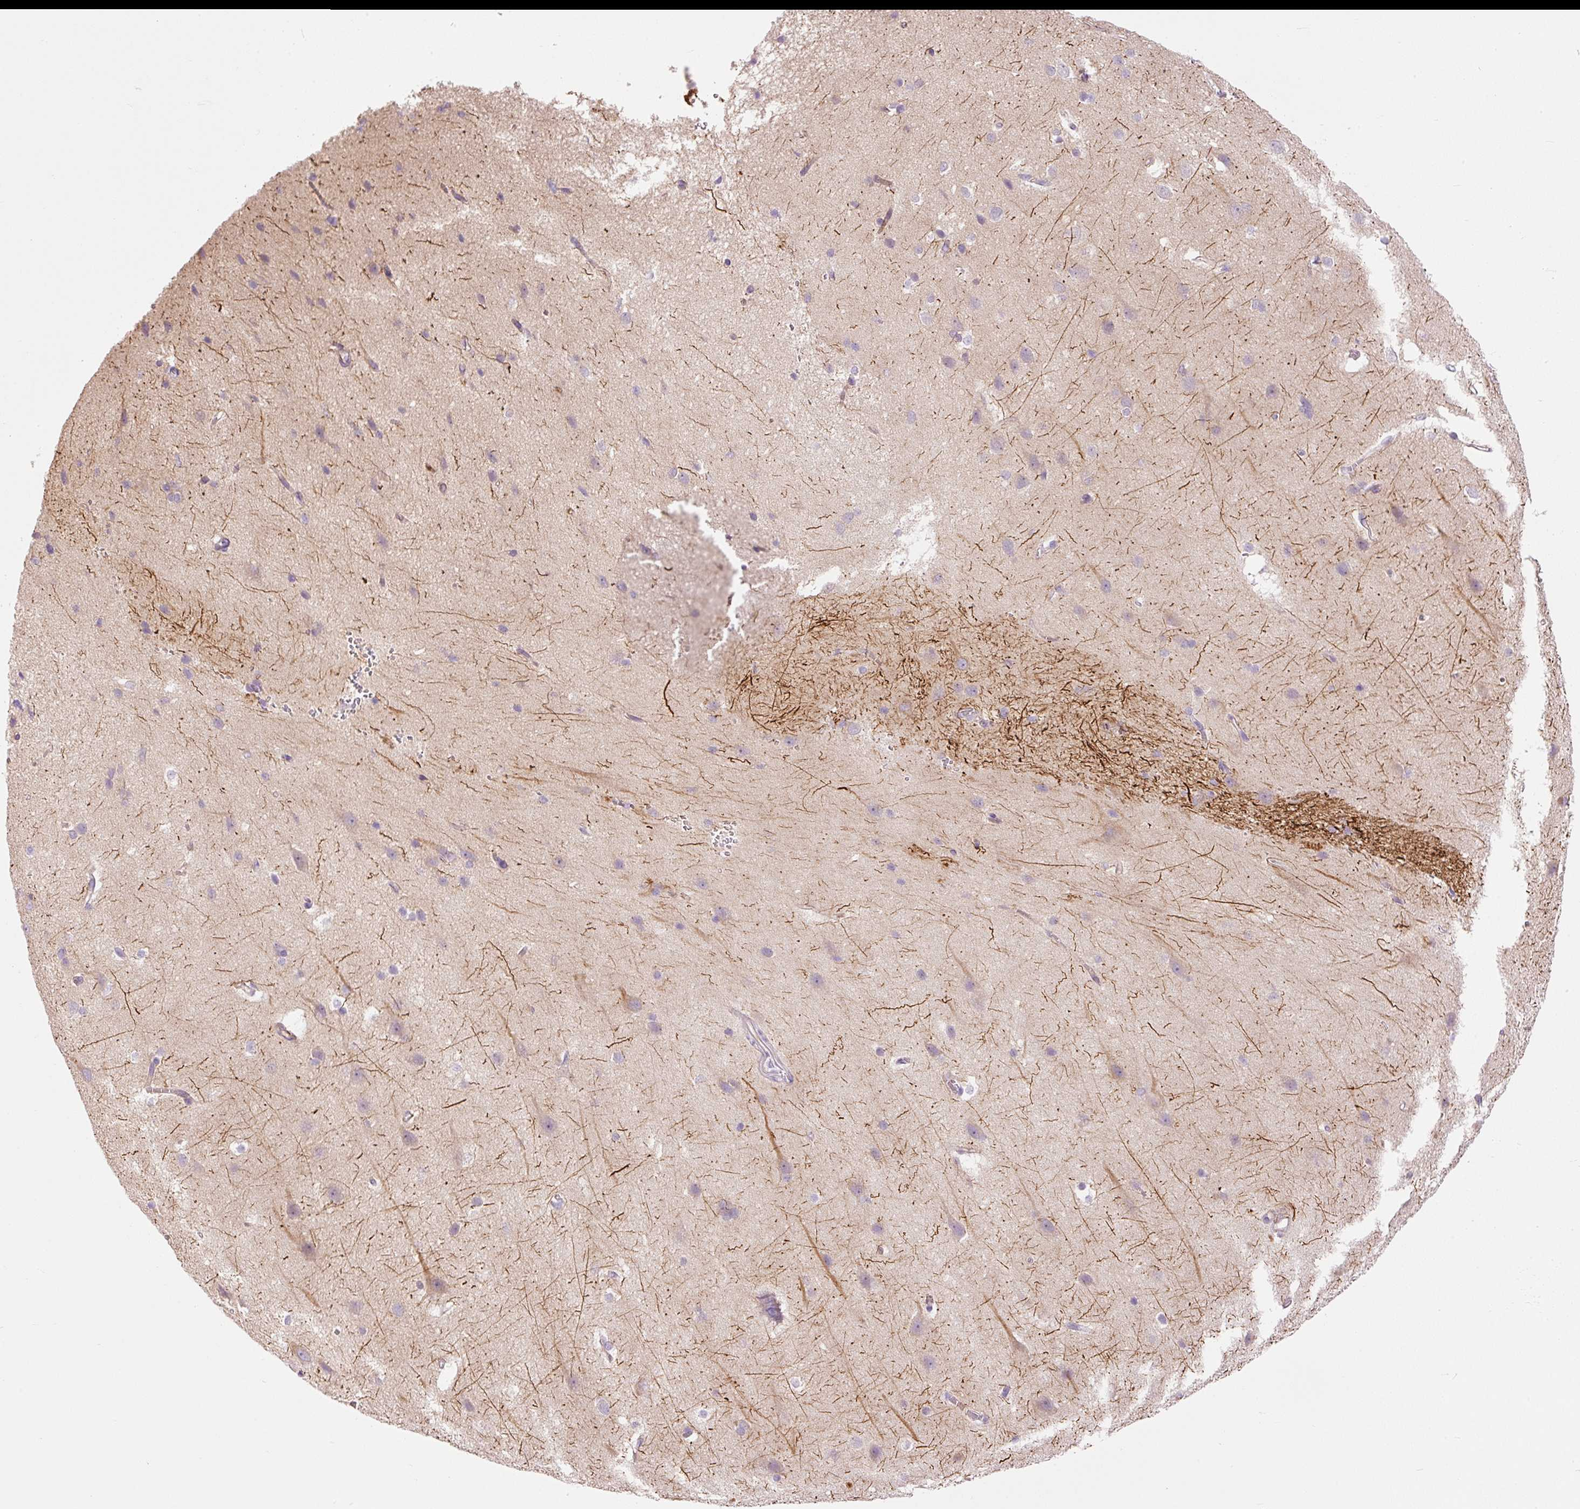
{"staining": {"intensity": "negative", "quantity": "none", "location": "none"}, "tissue": "cerebral cortex", "cell_type": "Endothelial cells", "image_type": "normal", "snomed": [{"axis": "morphology", "description": "Normal tissue, NOS"}, {"axis": "topography", "description": "Cerebral cortex"}], "caption": "Immunohistochemistry of unremarkable human cerebral cortex displays no expression in endothelial cells.", "gene": "DOK6", "patient": {"sex": "male", "age": 37}}